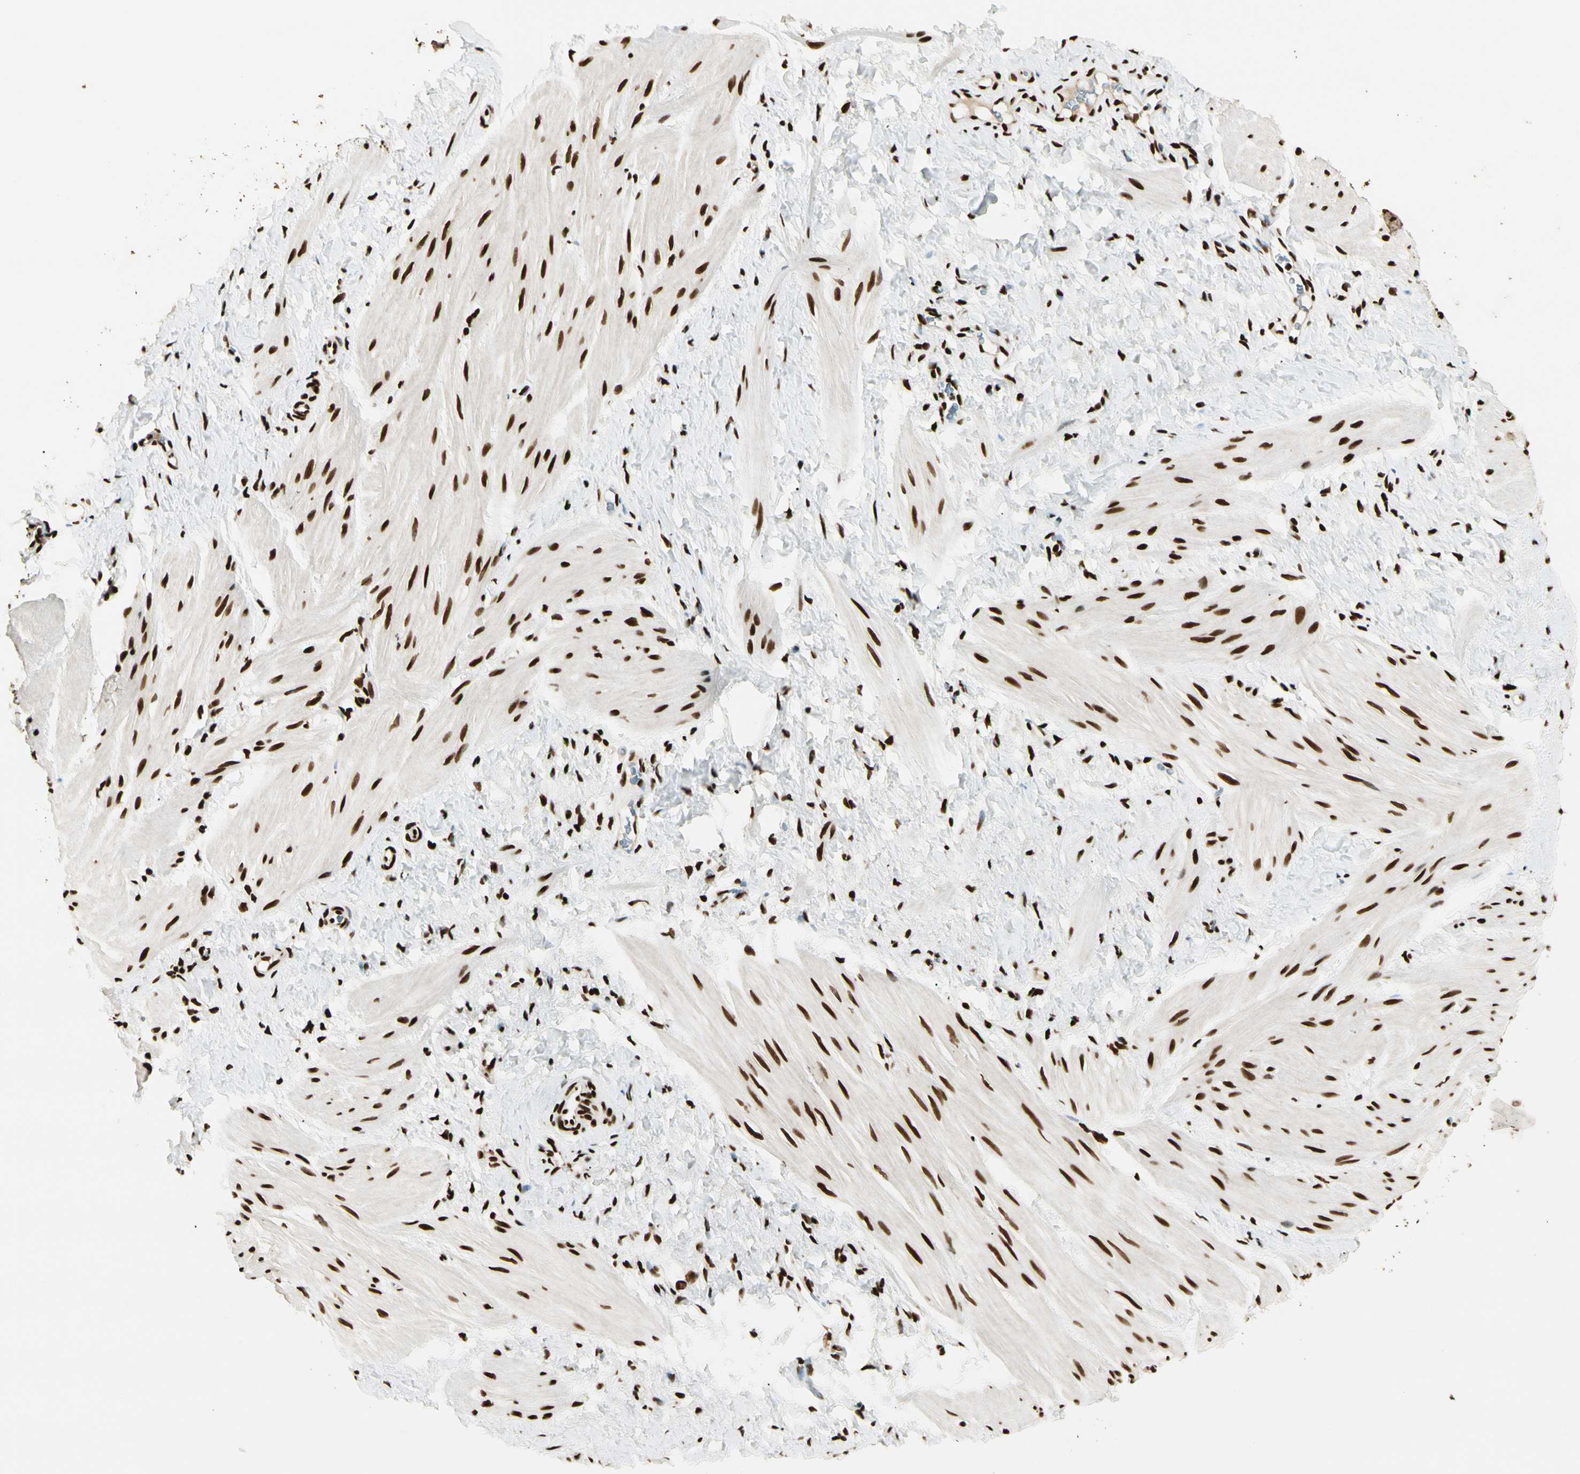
{"staining": {"intensity": "strong", "quantity": "25%-75%", "location": "nuclear"}, "tissue": "smooth muscle", "cell_type": "Smooth muscle cells", "image_type": "normal", "snomed": [{"axis": "morphology", "description": "Normal tissue, NOS"}, {"axis": "topography", "description": "Smooth muscle"}], "caption": "Immunohistochemistry (IHC) of normal smooth muscle demonstrates high levels of strong nuclear positivity in approximately 25%-75% of smooth muscle cells. (Brightfield microscopy of DAB IHC at high magnification).", "gene": "FUS", "patient": {"sex": "male", "age": 16}}